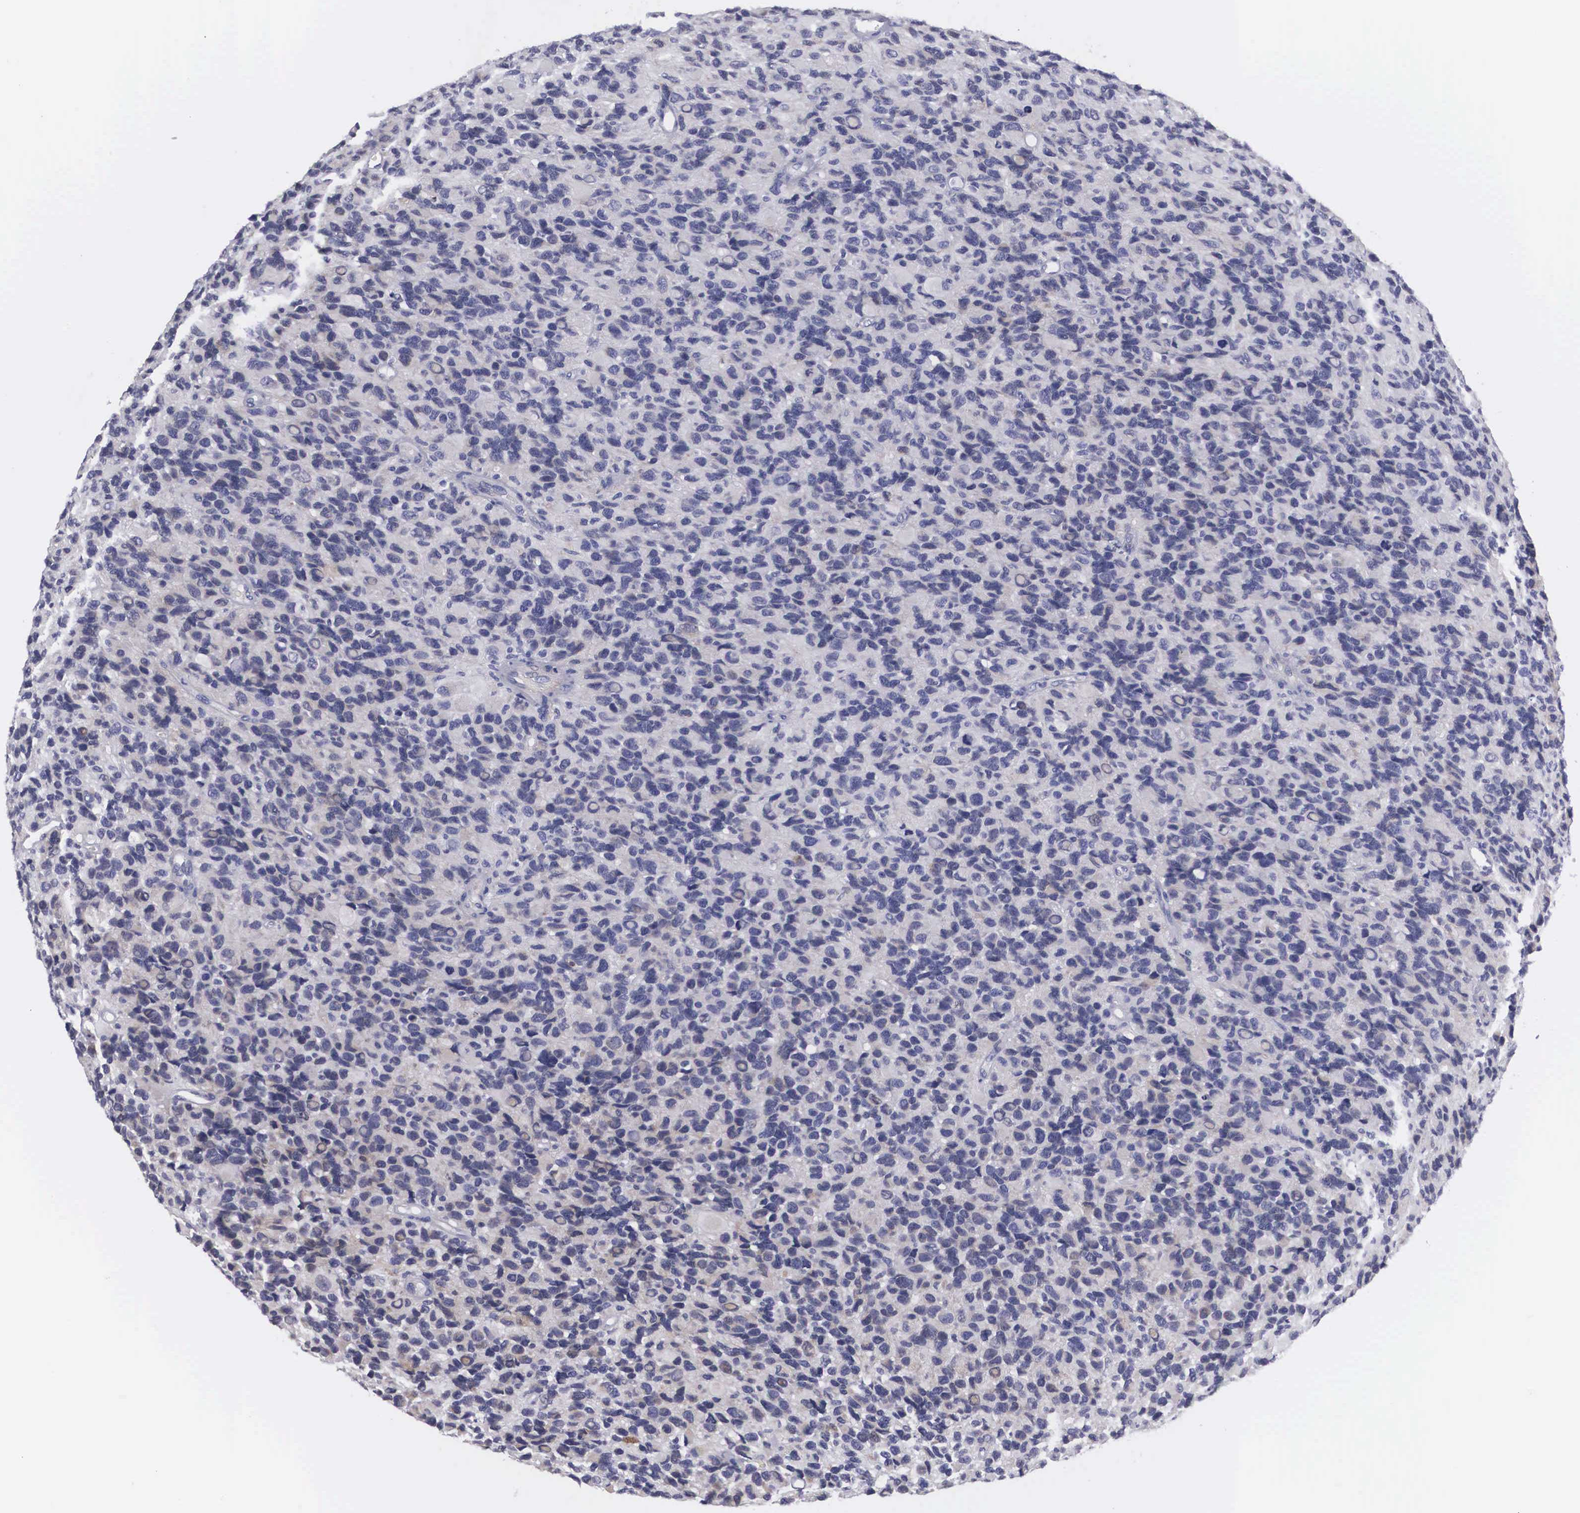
{"staining": {"intensity": "weak", "quantity": "<25%", "location": "cytoplasmic/membranous"}, "tissue": "glioma", "cell_type": "Tumor cells", "image_type": "cancer", "snomed": [{"axis": "morphology", "description": "Glioma, malignant, High grade"}, {"axis": "topography", "description": "Brain"}], "caption": "High power microscopy image of an immunohistochemistry histopathology image of glioma, revealing no significant expression in tumor cells.", "gene": "ARMCX3", "patient": {"sex": "male", "age": 77}}